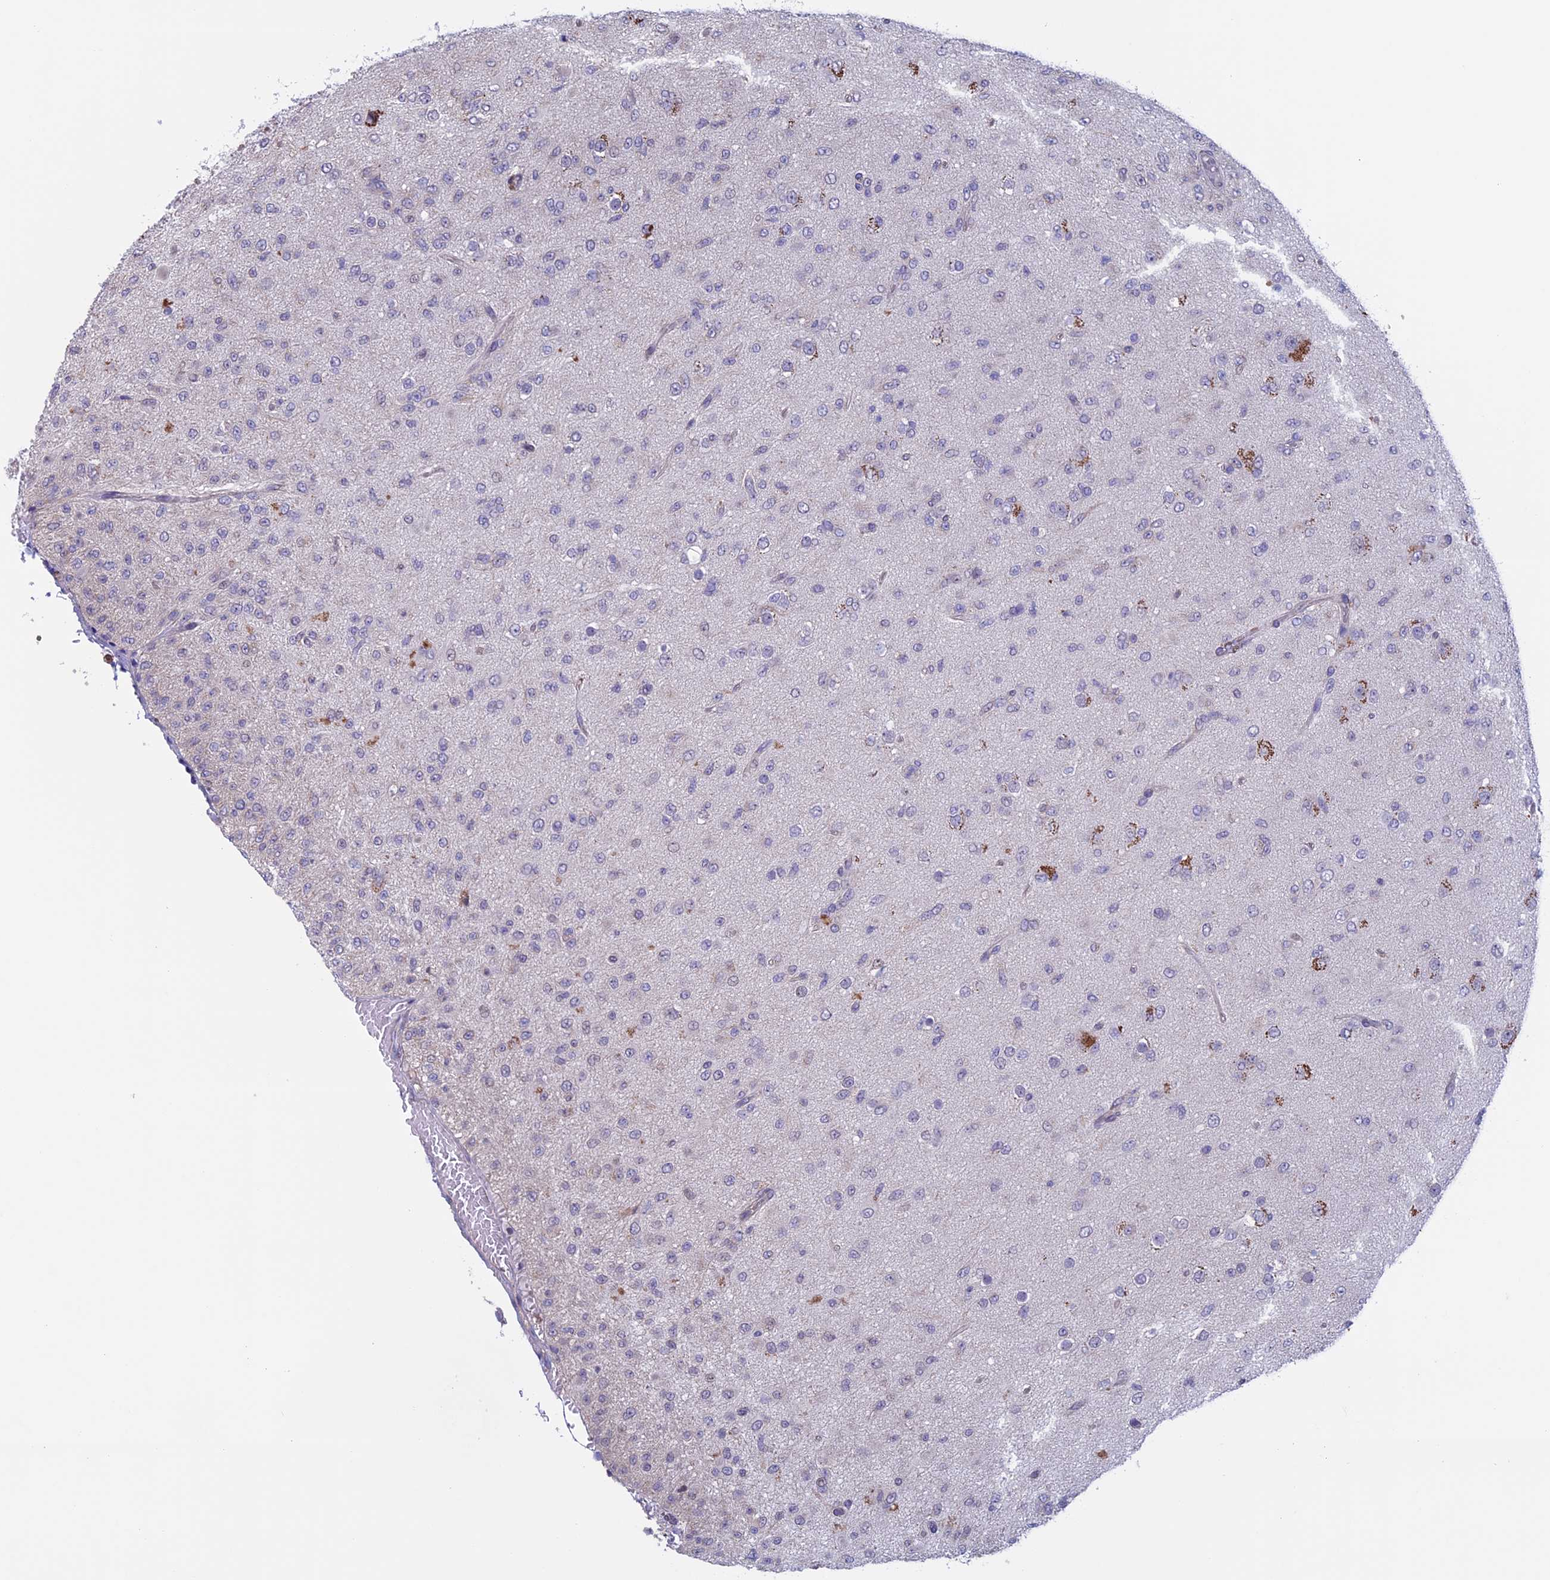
{"staining": {"intensity": "negative", "quantity": "none", "location": "none"}, "tissue": "glioma", "cell_type": "Tumor cells", "image_type": "cancer", "snomed": [{"axis": "morphology", "description": "Glioma, malignant, Low grade"}, {"axis": "topography", "description": "Brain"}], "caption": "The IHC image has no significant staining in tumor cells of glioma tissue. The staining was performed using DAB (3,3'-diaminobenzidine) to visualize the protein expression in brown, while the nuclei were stained in blue with hematoxylin (Magnification: 20x).", "gene": "SLC1A6", "patient": {"sex": "male", "age": 65}}